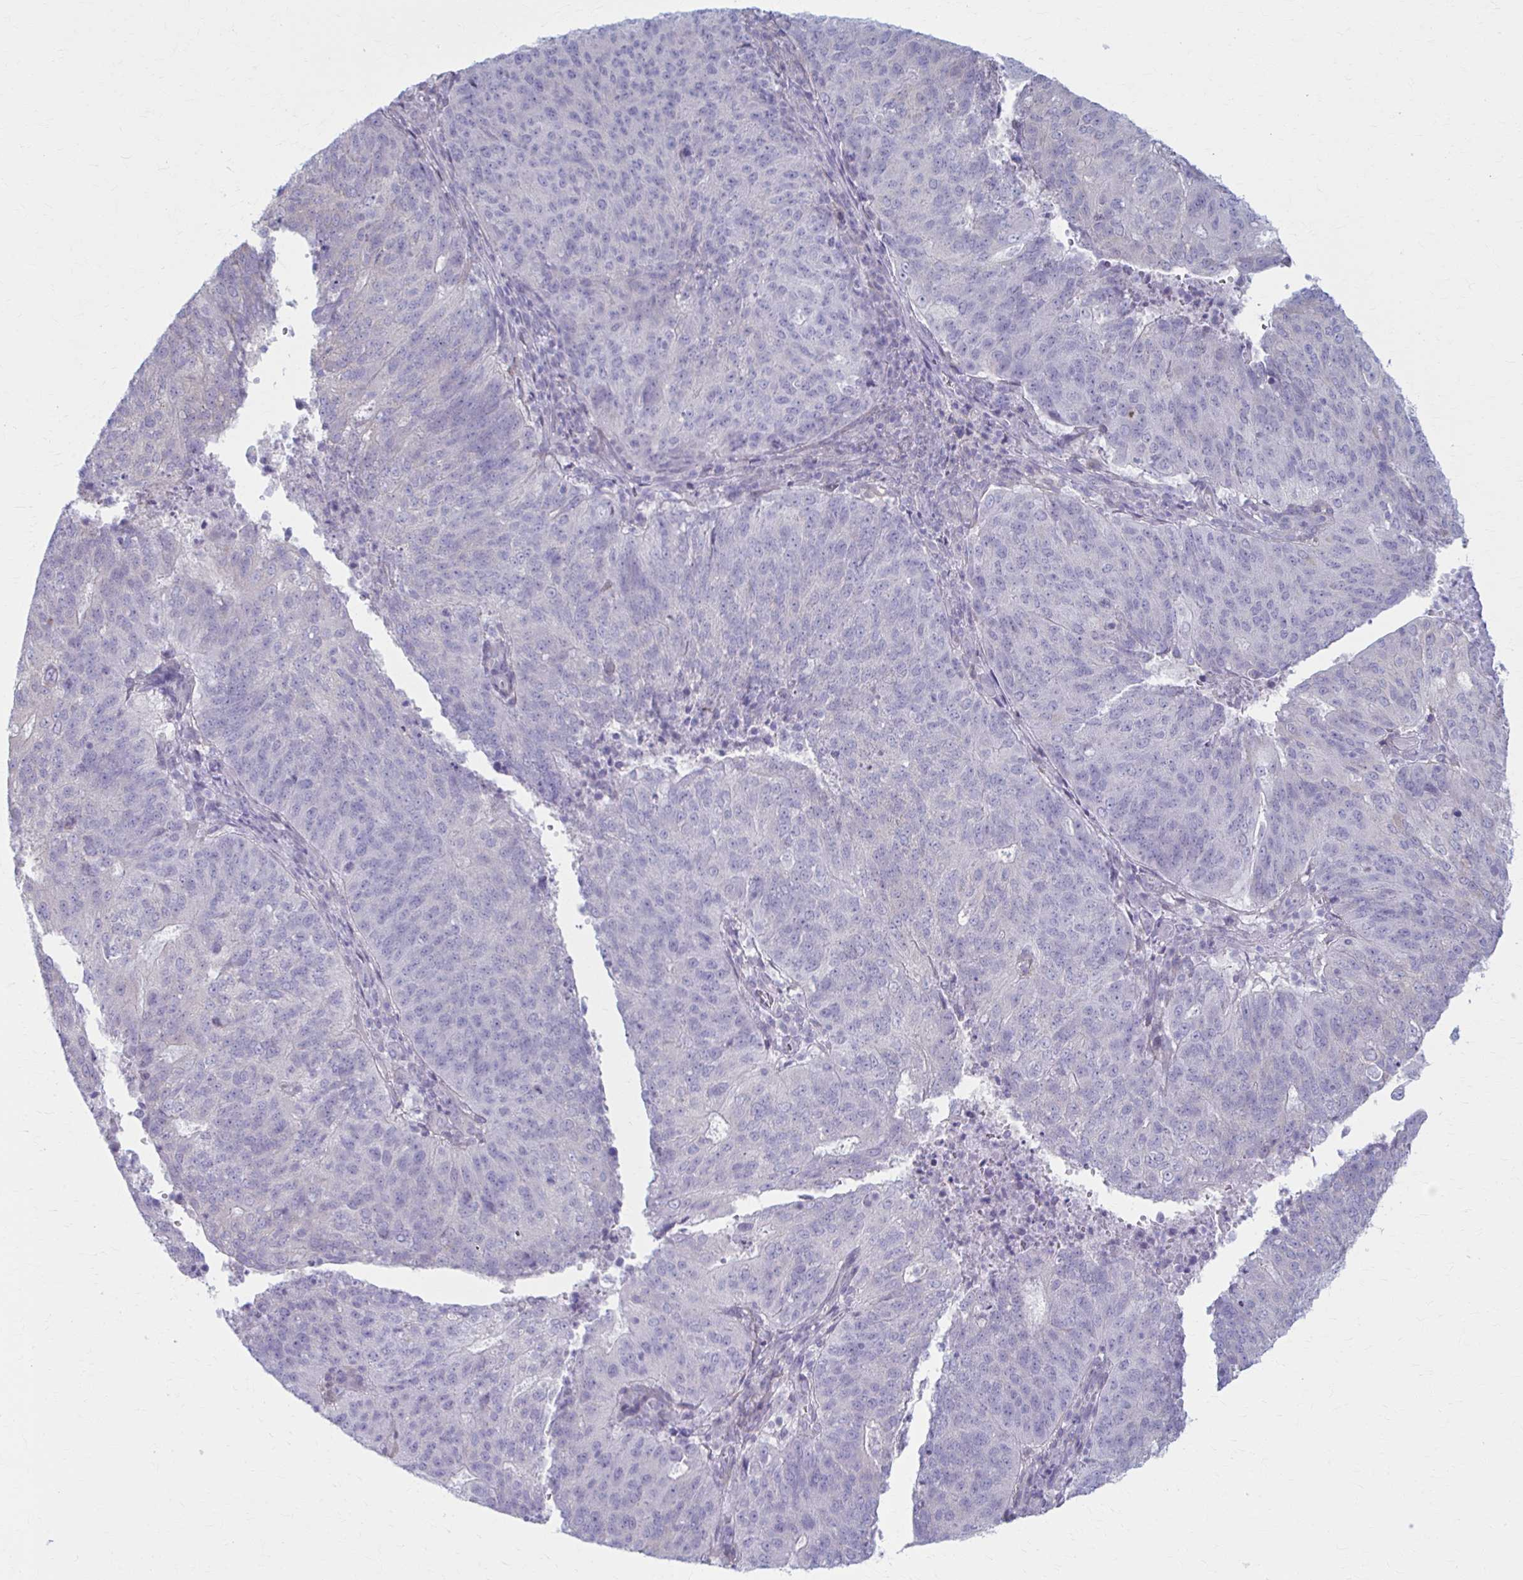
{"staining": {"intensity": "negative", "quantity": "none", "location": "none"}, "tissue": "endometrial cancer", "cell_type": "Tumor cells", "image_type": "cancer", "snomed": [{"axis": "morphology", "description": "Adenocarcinoma, NOS"}, {"axis": "topography", "description": "Endometrium"}], "caption": "The micrograph exhibits no significant expression in tumor cells of adenocarcinoma (endometrial).", "gene": "PRKRA", "patient": {"sex": "female", "age": 82}}